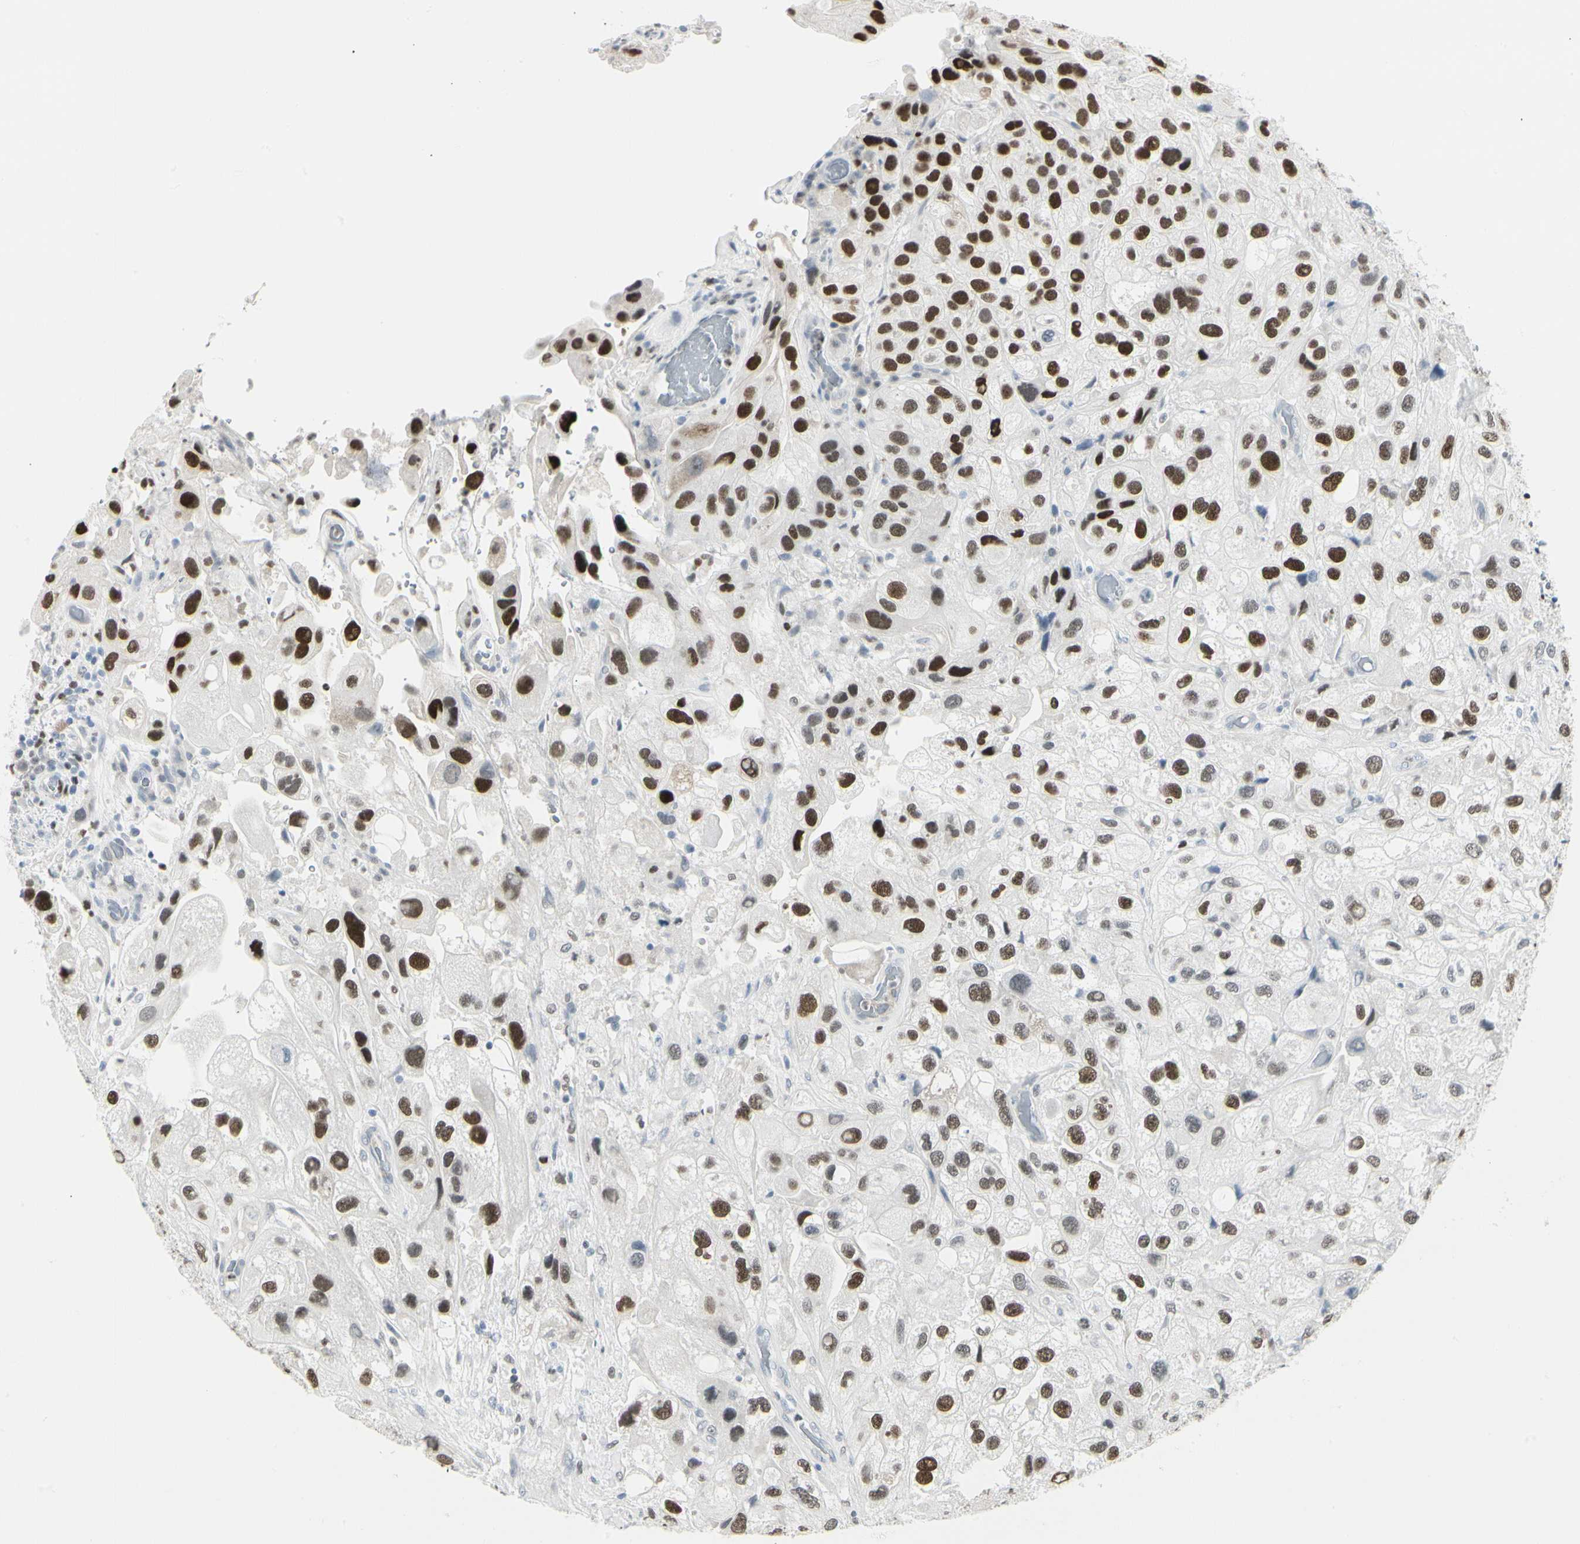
{"staining": {"intensity": "strong", "quantity": ">75%", "location": "nuclear"}, "tissue": "urothelial cancer", "cell_type": "Tumor cells", "image_type": "cancer", "snomed": [{"axis": "morphology", "description": "Urothelial carcinoma, High grade"}, {"axis": "topography", "description": "Urinary bladder"}], "caption": "The immunohistochemical stain shows strong nuclear expression in tumor cells of urothelial cancer tissue.", "gene": "ZBTB7B", "patient": {"sex": "female", "age": 64}}